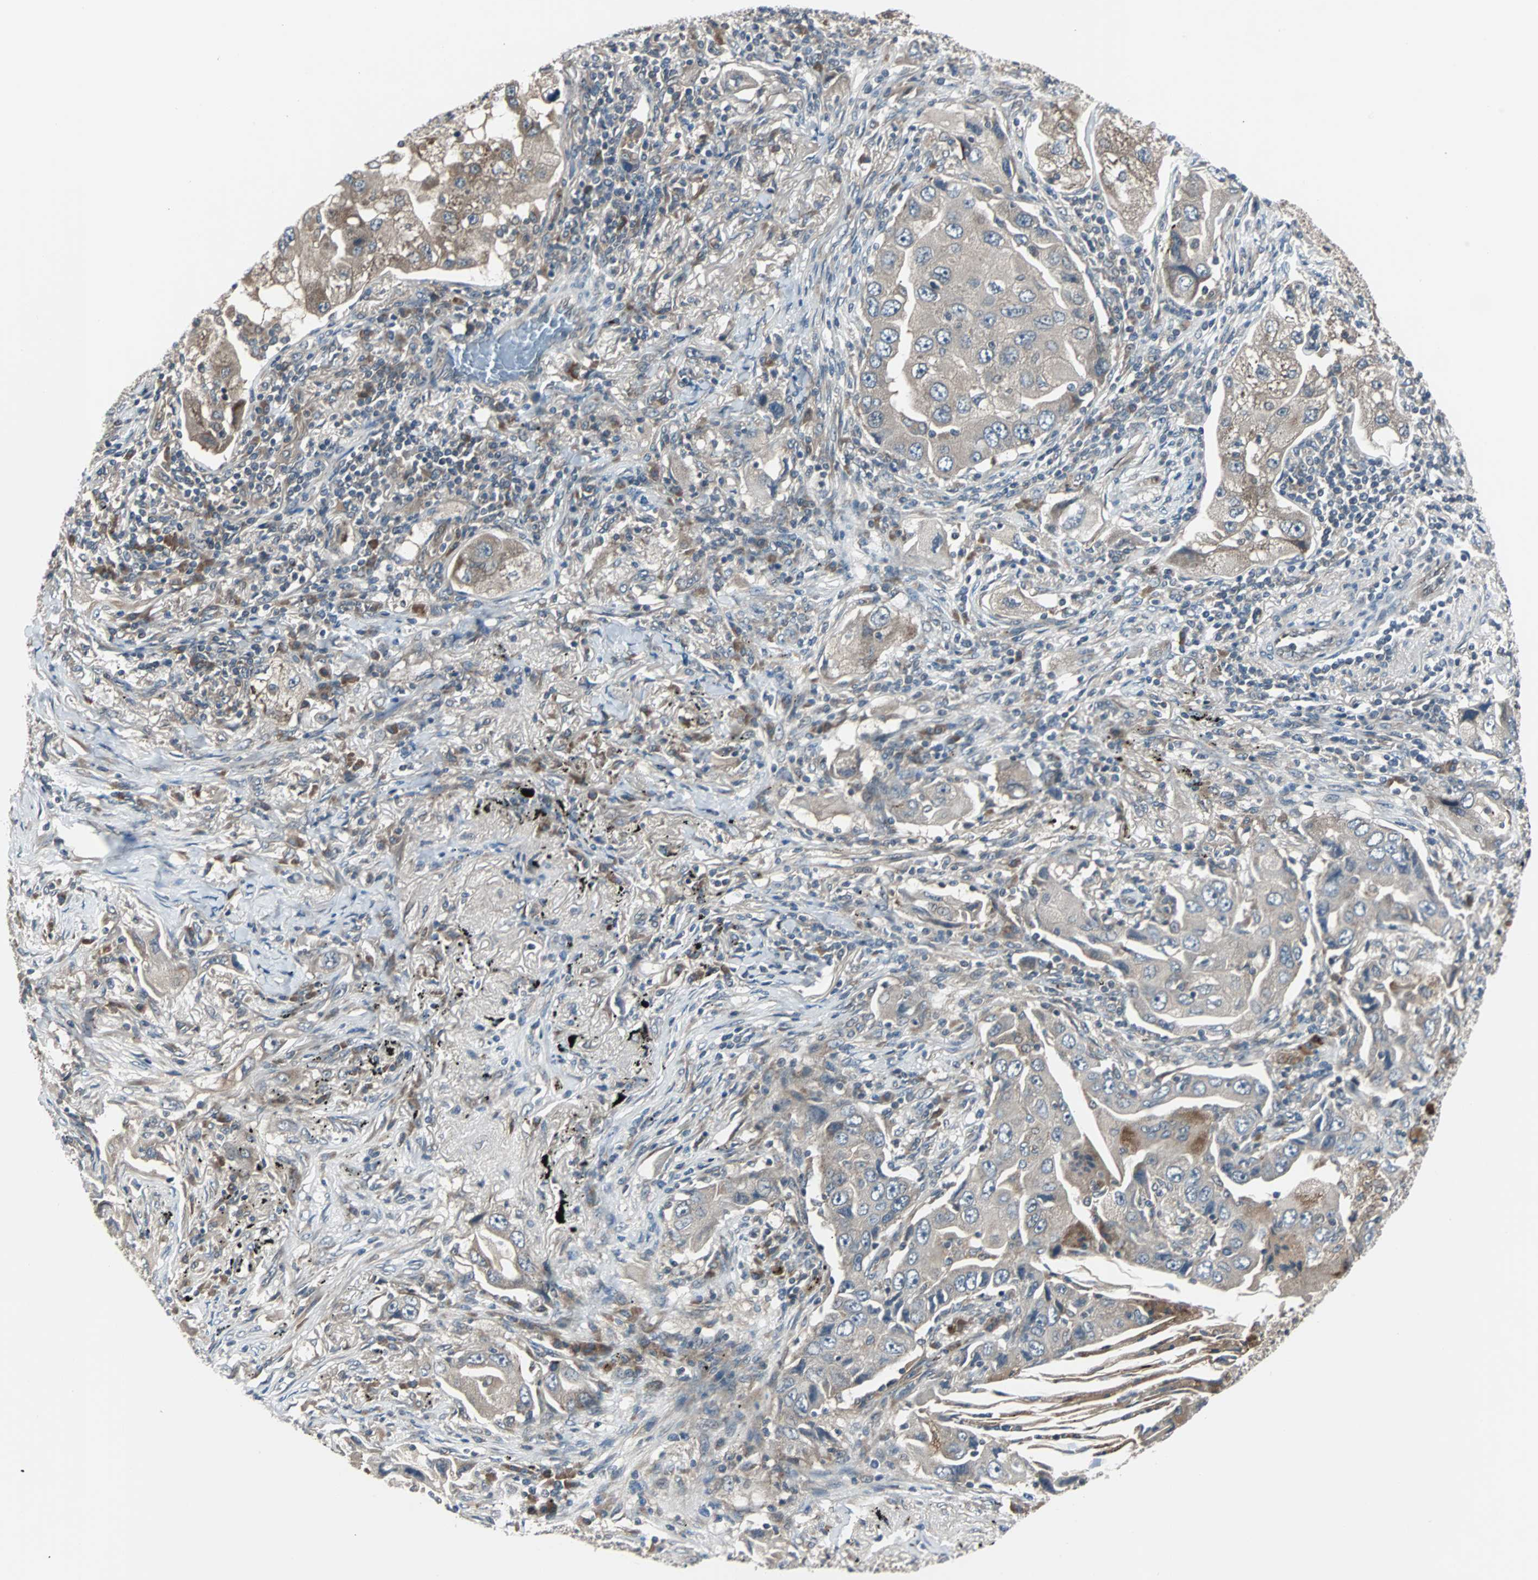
{"staining": {"intensity": "weak", "quantity": "<25%", "location": "cytoplasmic/membranous"}, "tissue": "lung cancer", "cell_type": "Tumor cells", "image_type": "cancer", "snomed": [{"axis": "morphology", "description": "Adenocarcinoma, NOS"}, {"axis": "topography", "description": "Lung"}], "caption": "The photomicrograph demonstrates no staining of tumor cells in adenocarcinoma (lung).", "gene": "ARF1", "patient": {"sex": "female", "age": 65}}